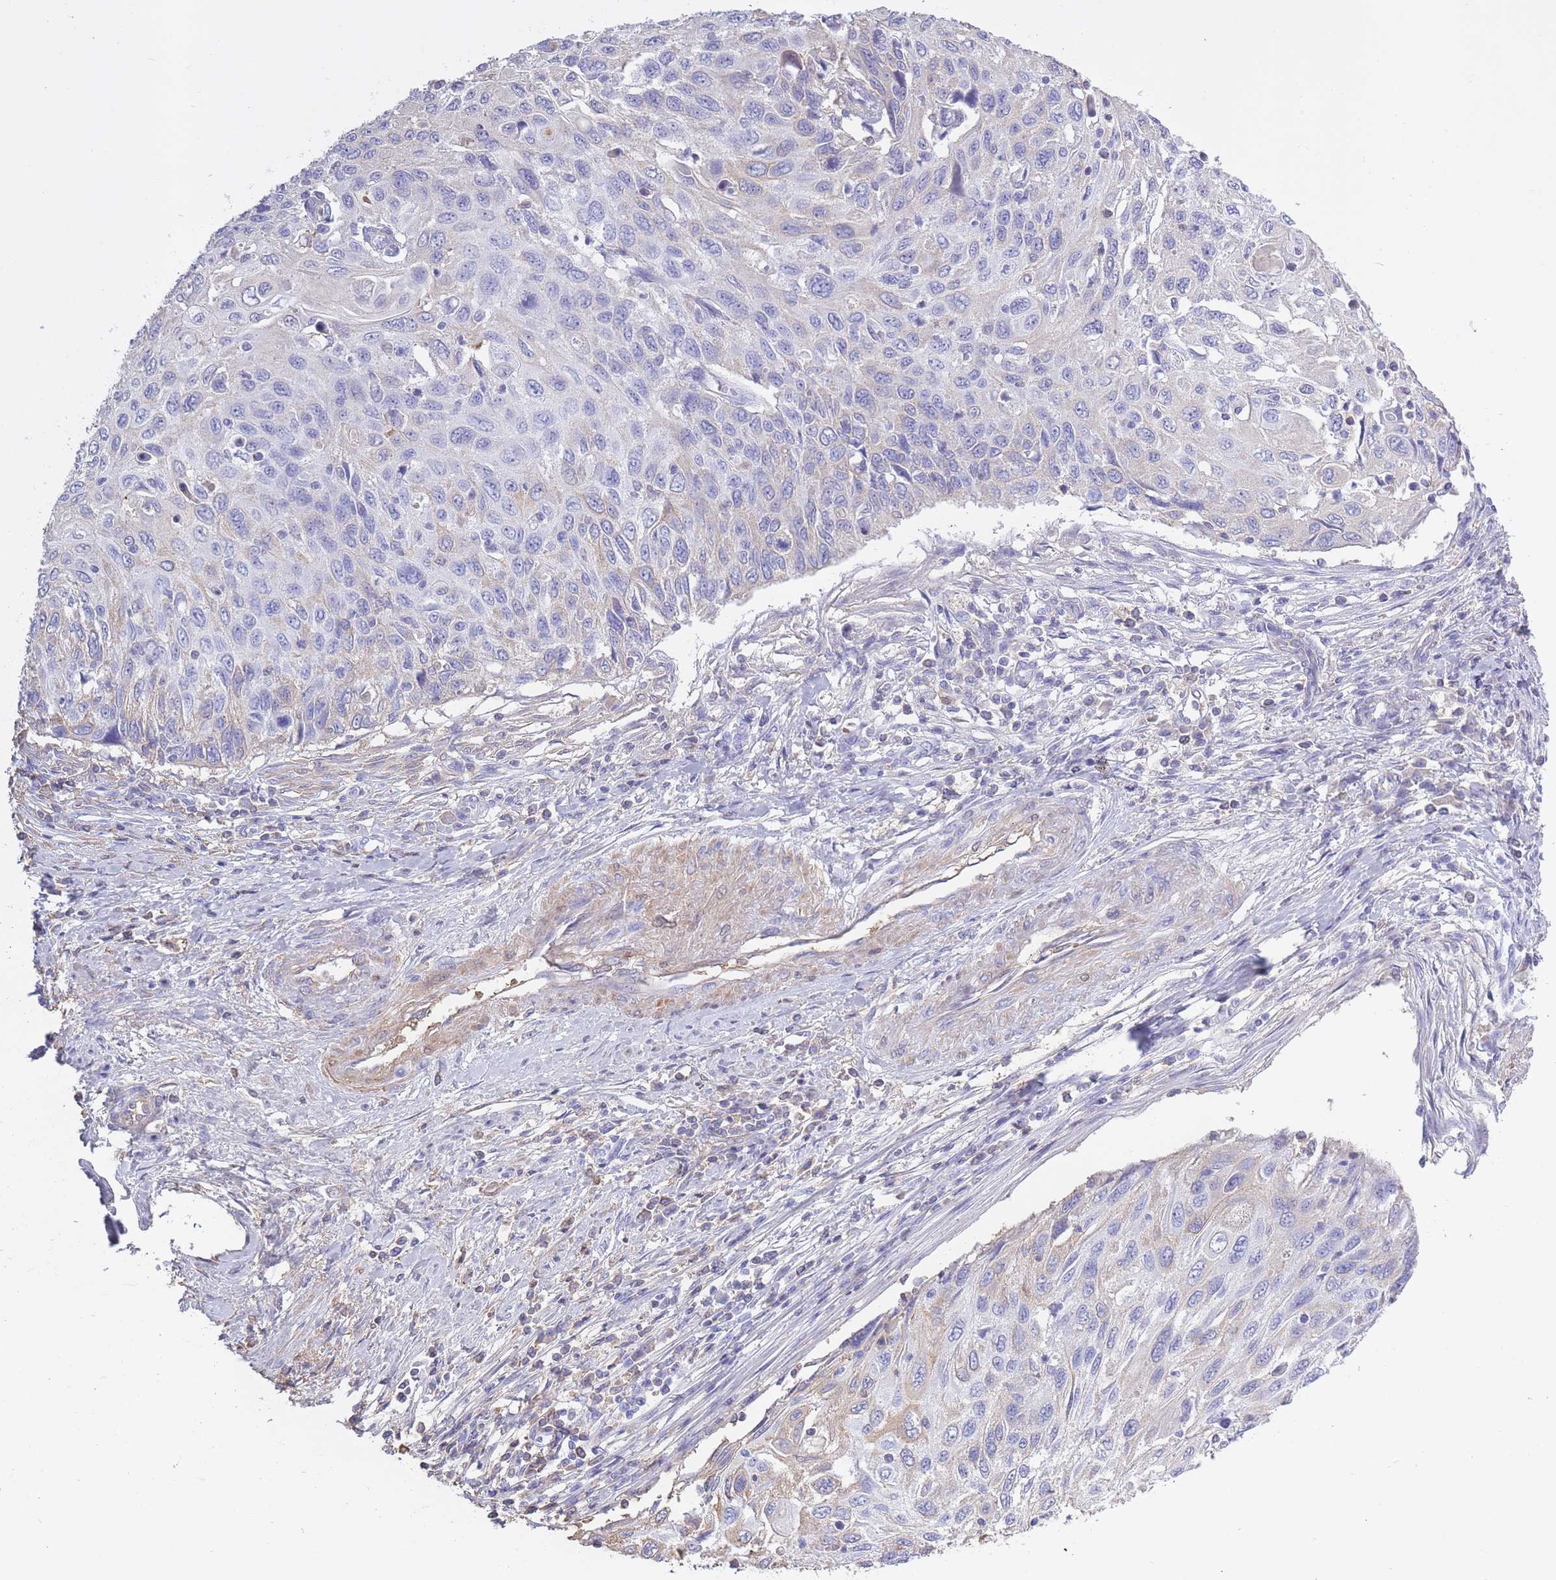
{"staining": {"intensity": "weak", "quantity": "<25%", "location": "cytoplasmic/membranous"}, "tissue": "cervical cancer", "cell_type": "Tumor cells", "image_type": "cancer", "snomed": [{"axis": "morphology", "description": "Squamous cell carcinoma, NOS"}, {"axis": "topography", "description": "Cervix"}], "caption": "DAB immunohistochemical staining of cervical squamous cell carcinoma displays no significant staining in tumor cells.", "gene": "AP3S2", "patient": {"sex": "female", "age": 70}}